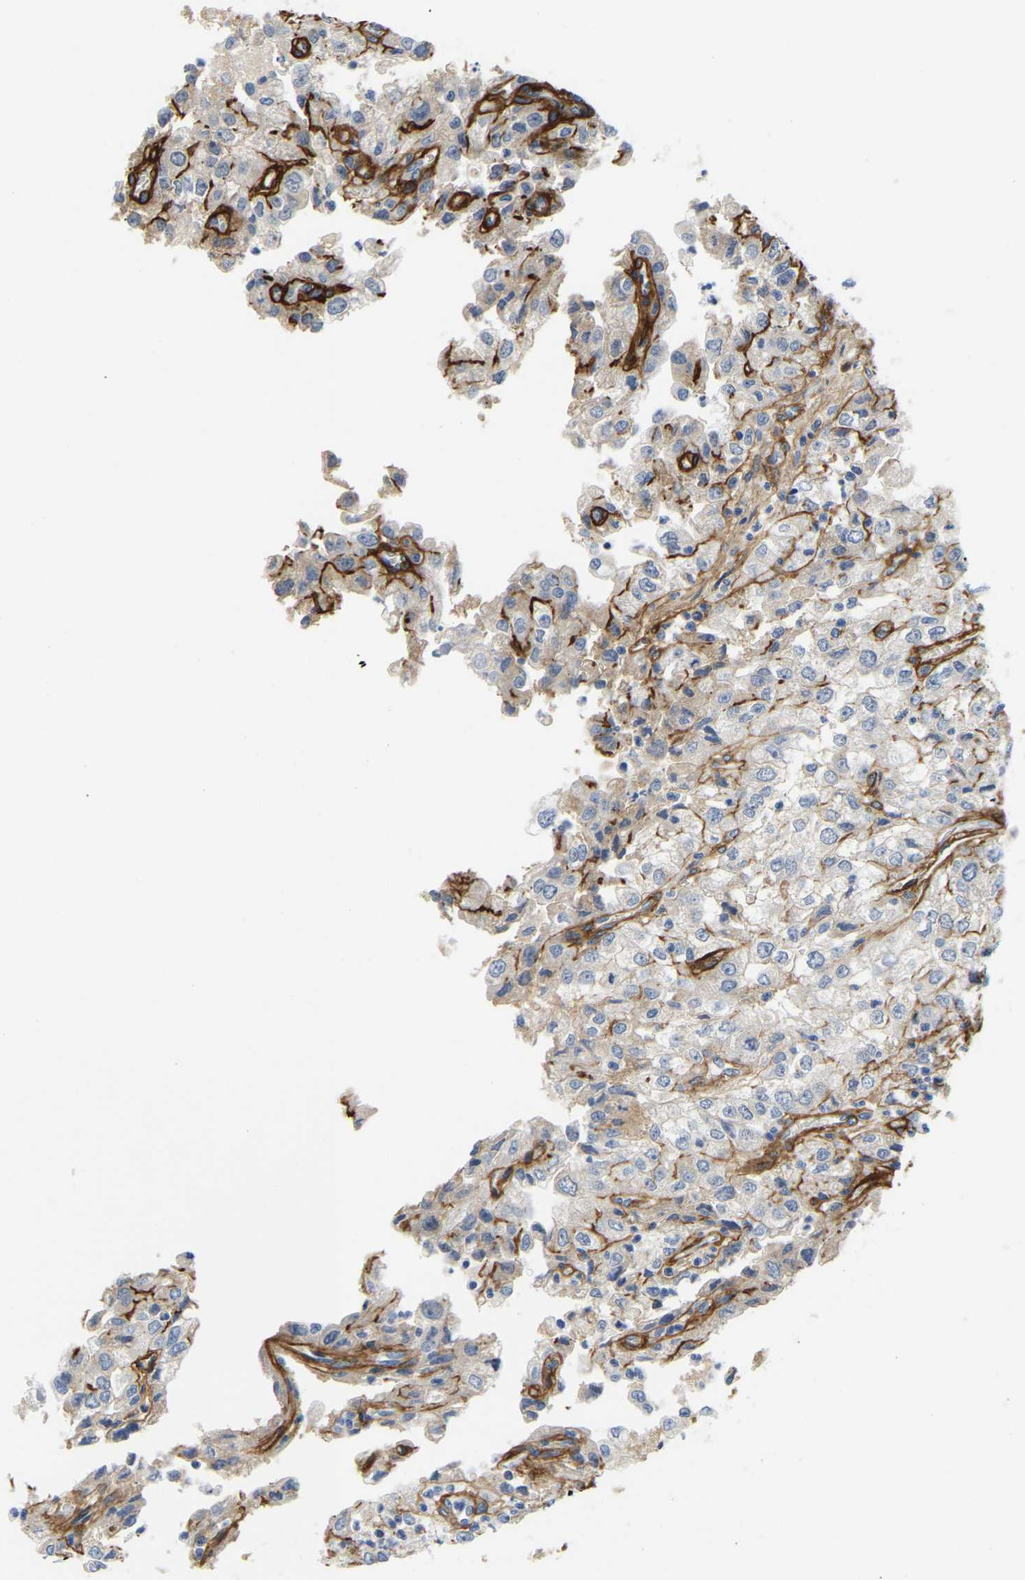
{"staining": {"intensity": "negative", "quantity": "none", "location": "none"}, "tissue": "renal cancer", "cell_type": "Tumor cells", "image_type": "cancer", "snomed": [{"axis": "morphology", "description": "Adenocarcinoma, NOS"}, {"axis": "topography", "description": "Kidney"}], "caption": "Tumor cells show no significant protein expression in adenocarcinoma (renal).", "gene": "LIAS", "patient": {"sex": "female", "age": 54}}